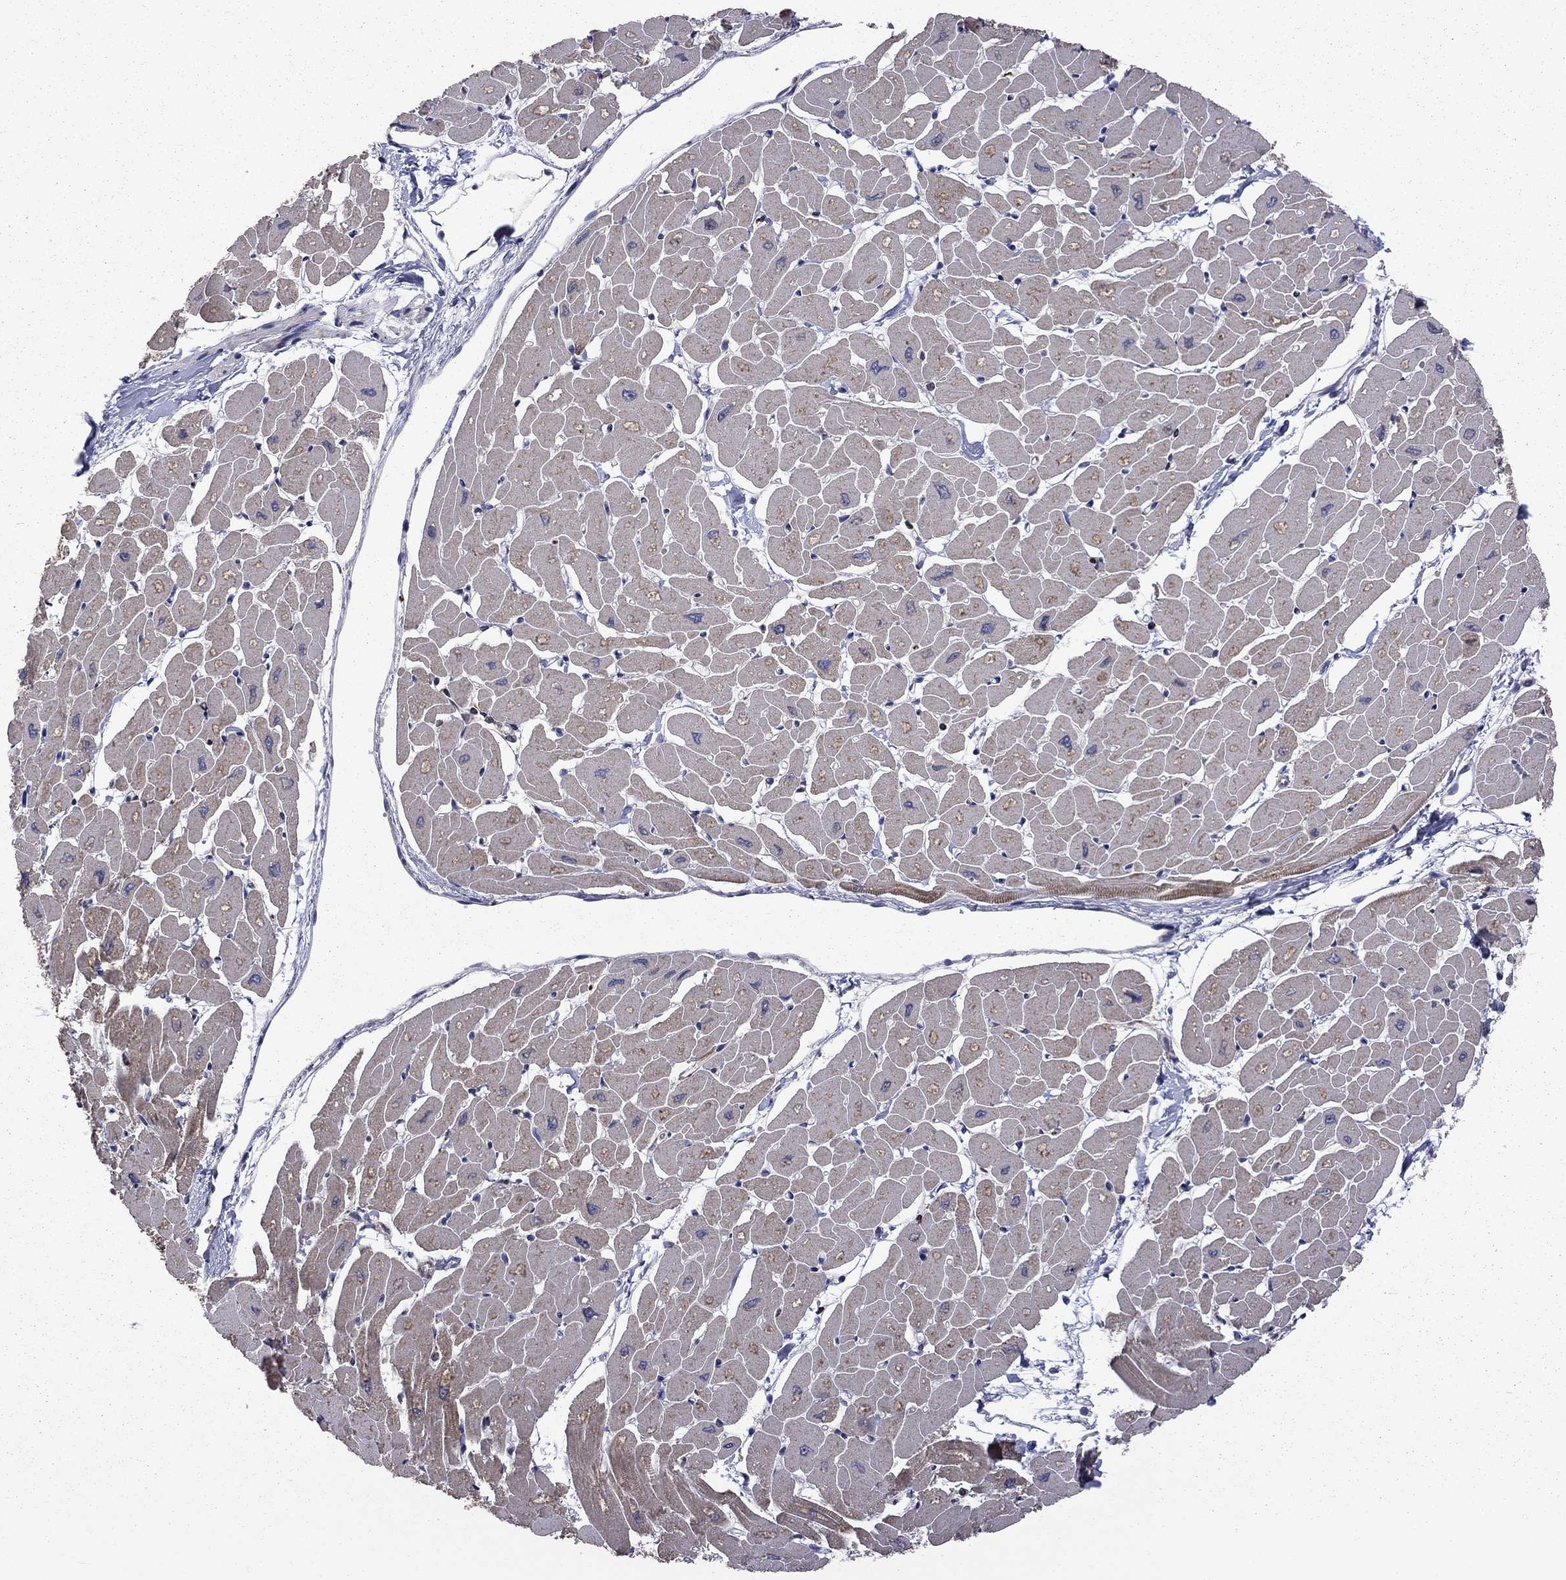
{"staining": {"intensity": "moderate", "quantity": "25%-75%", "location": "cytoplasmic/membranous"}, "tissue": "heart muscle", "cell_type": "Cardiomyocytes", "image_type": "normal", "snomed": [{"axis": "morphology", "description": "Normal tissue, NOS"}, {"axis": "topography", "description": "Heart"}], "caption": "Immunohistochemistry of benign human heart muscle exhibits medium levels of moderate cytoplasmic/membranous expression in about 25%-75% of cardiomyocytes.", "gene": "CLPTM1", "patient": {"sex": "male", "age": 57}}